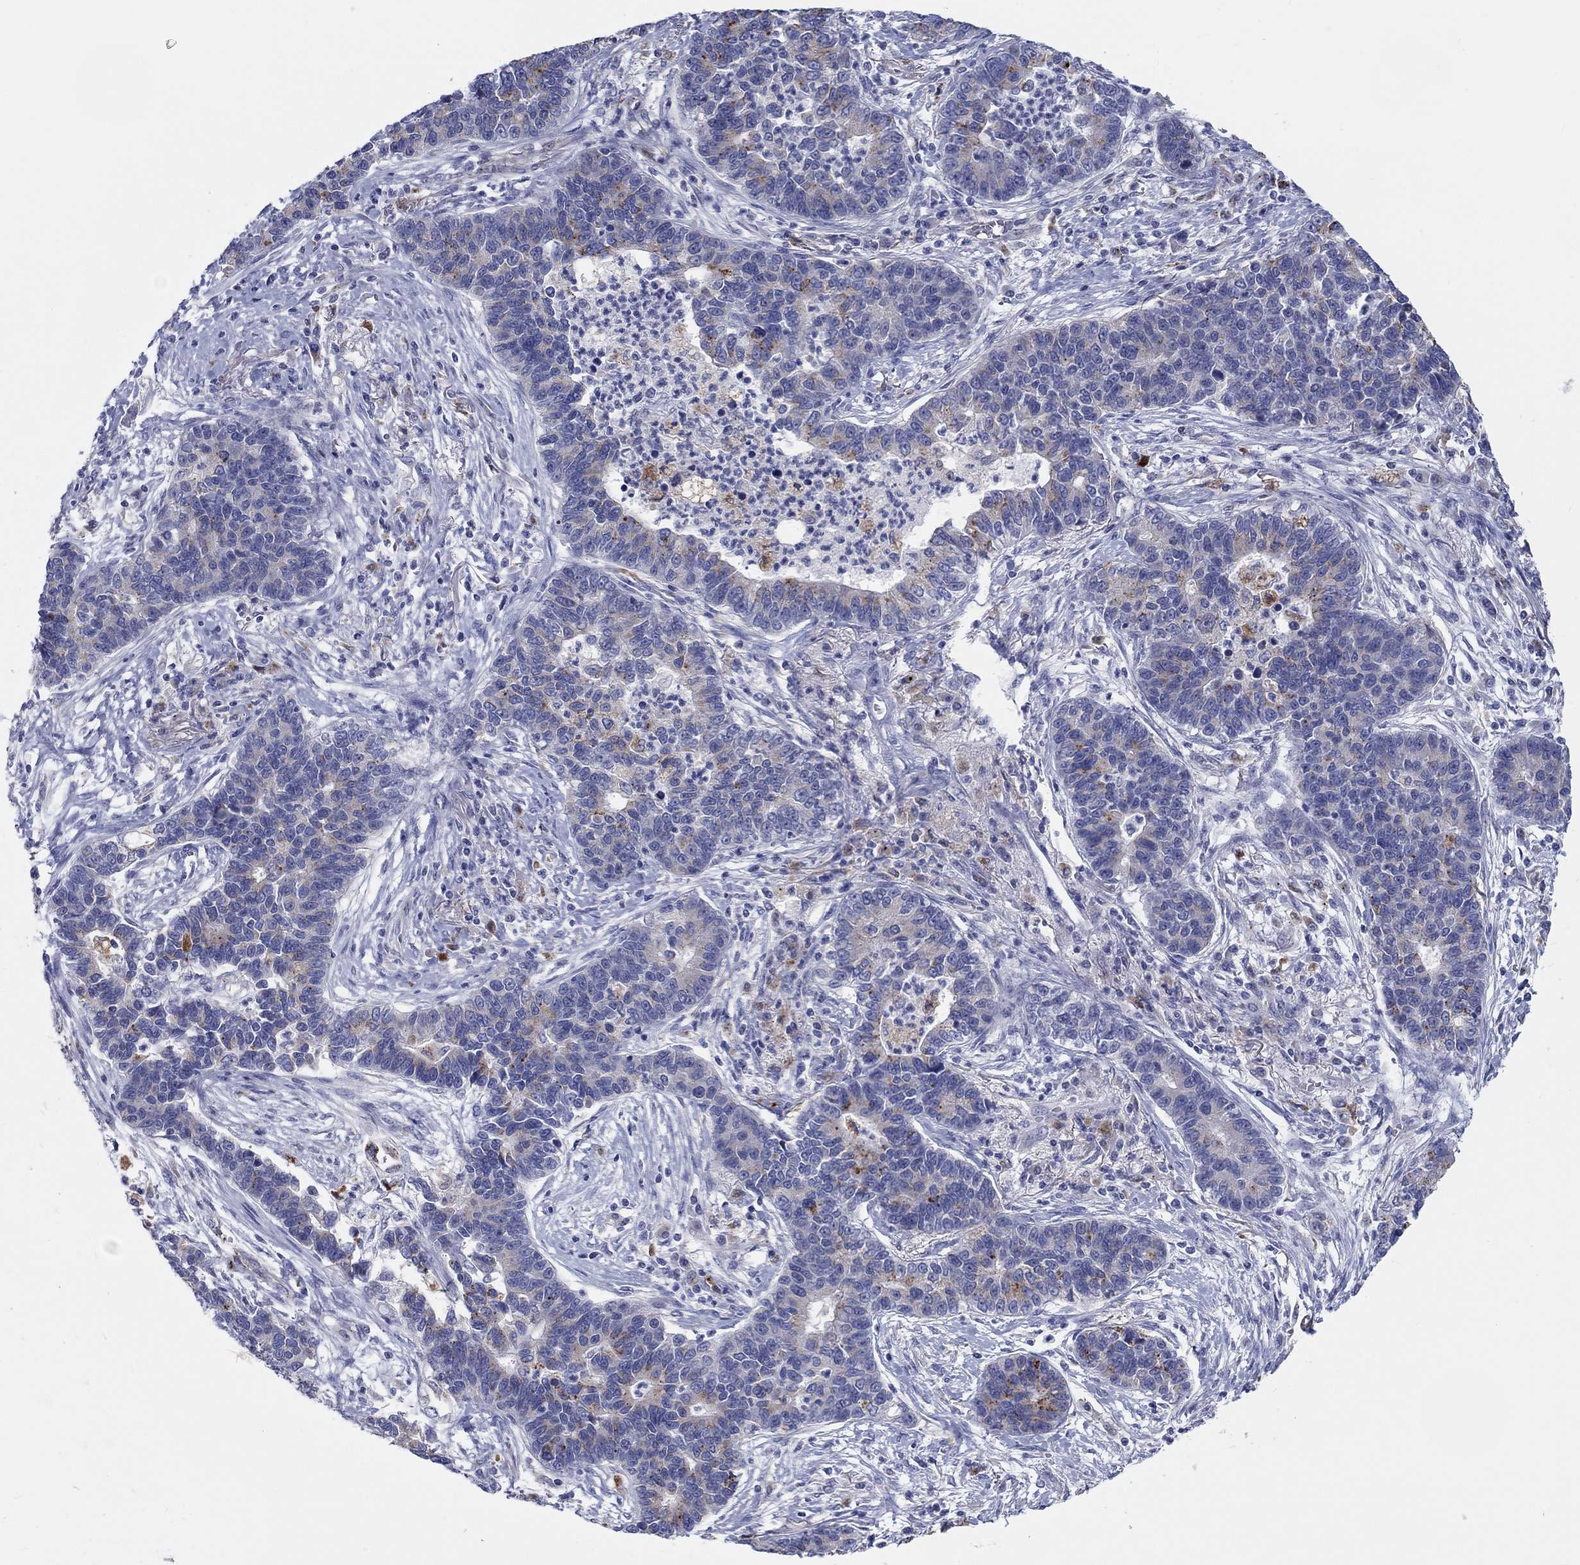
{"staining": {"intensity": "negative", "quantity": "none", "location": "none"}, "tissue": "lung cancer", "cell_type": "Tumor cells", "image_type": "cancer", "snomed": [{"axis": "morphology", "description": "Adenocarcinoma, NOS"}, {"axis": "topography", "description": "Lung"}], "caption": "Immunohistochemical staining of lung cancer (adenocarcinoma) reveals no significant staining in tumor cells. (Brightfield microscopy of DAB immunohistochemistry at high magnification).", "gene": "BCO2", "patient": {"sex": "female", "age": 57}}